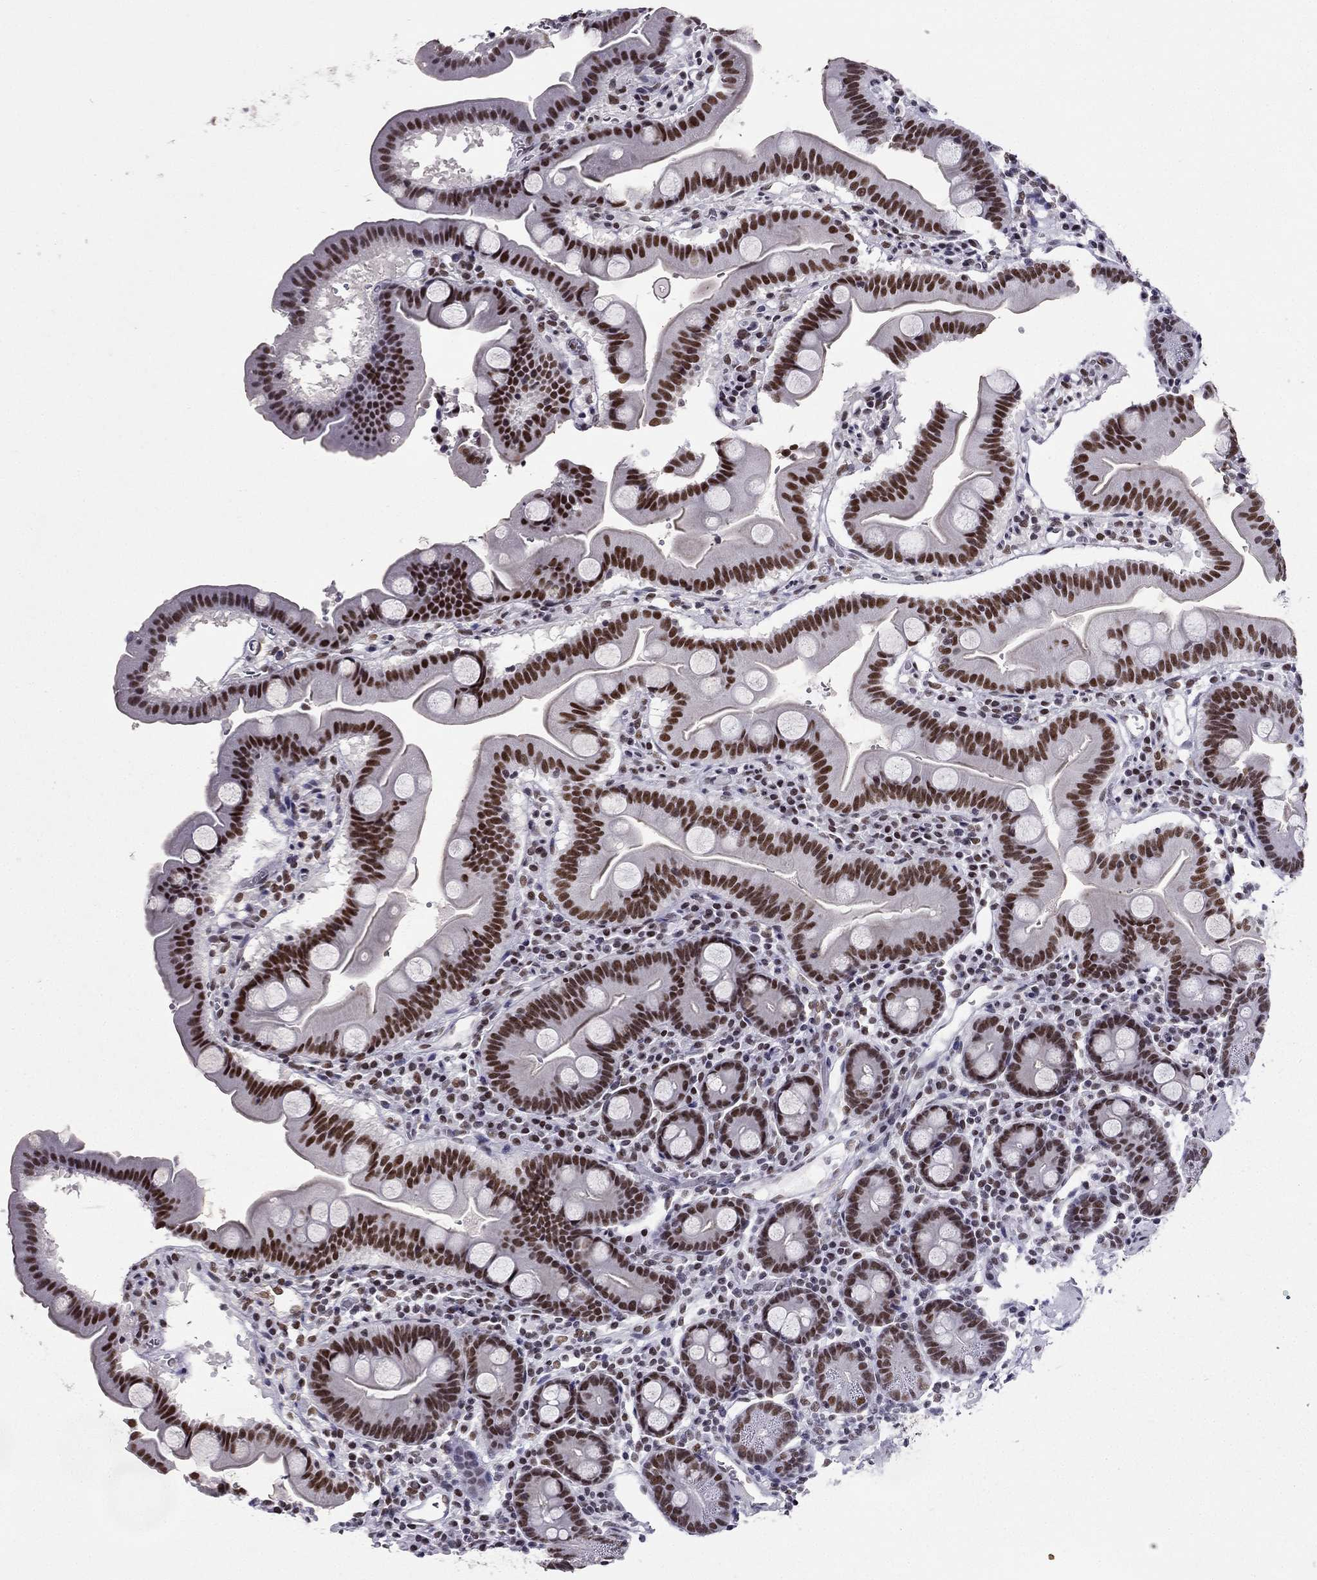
{"staining": {"intensity": "strong", "quantity": ">75%", "location": "nuclear"}, "tissue": "duodenum", "cell_type": "Glandular cells", "image_type": "normal", "snomed": [{"axis": "morphology", "description": "Normal tissue, NOS"}, {"axis": "topography", "description": "Duodenum"}], "caption": "A brown stain highlights strong nuclear positivity of a protein in glandular cells of normal human duodenum. (Brightfield microscopy of DAB IHC at high magnification).", "gene": "ZNF420", "patient": {"sex": "male", "age": 59}}